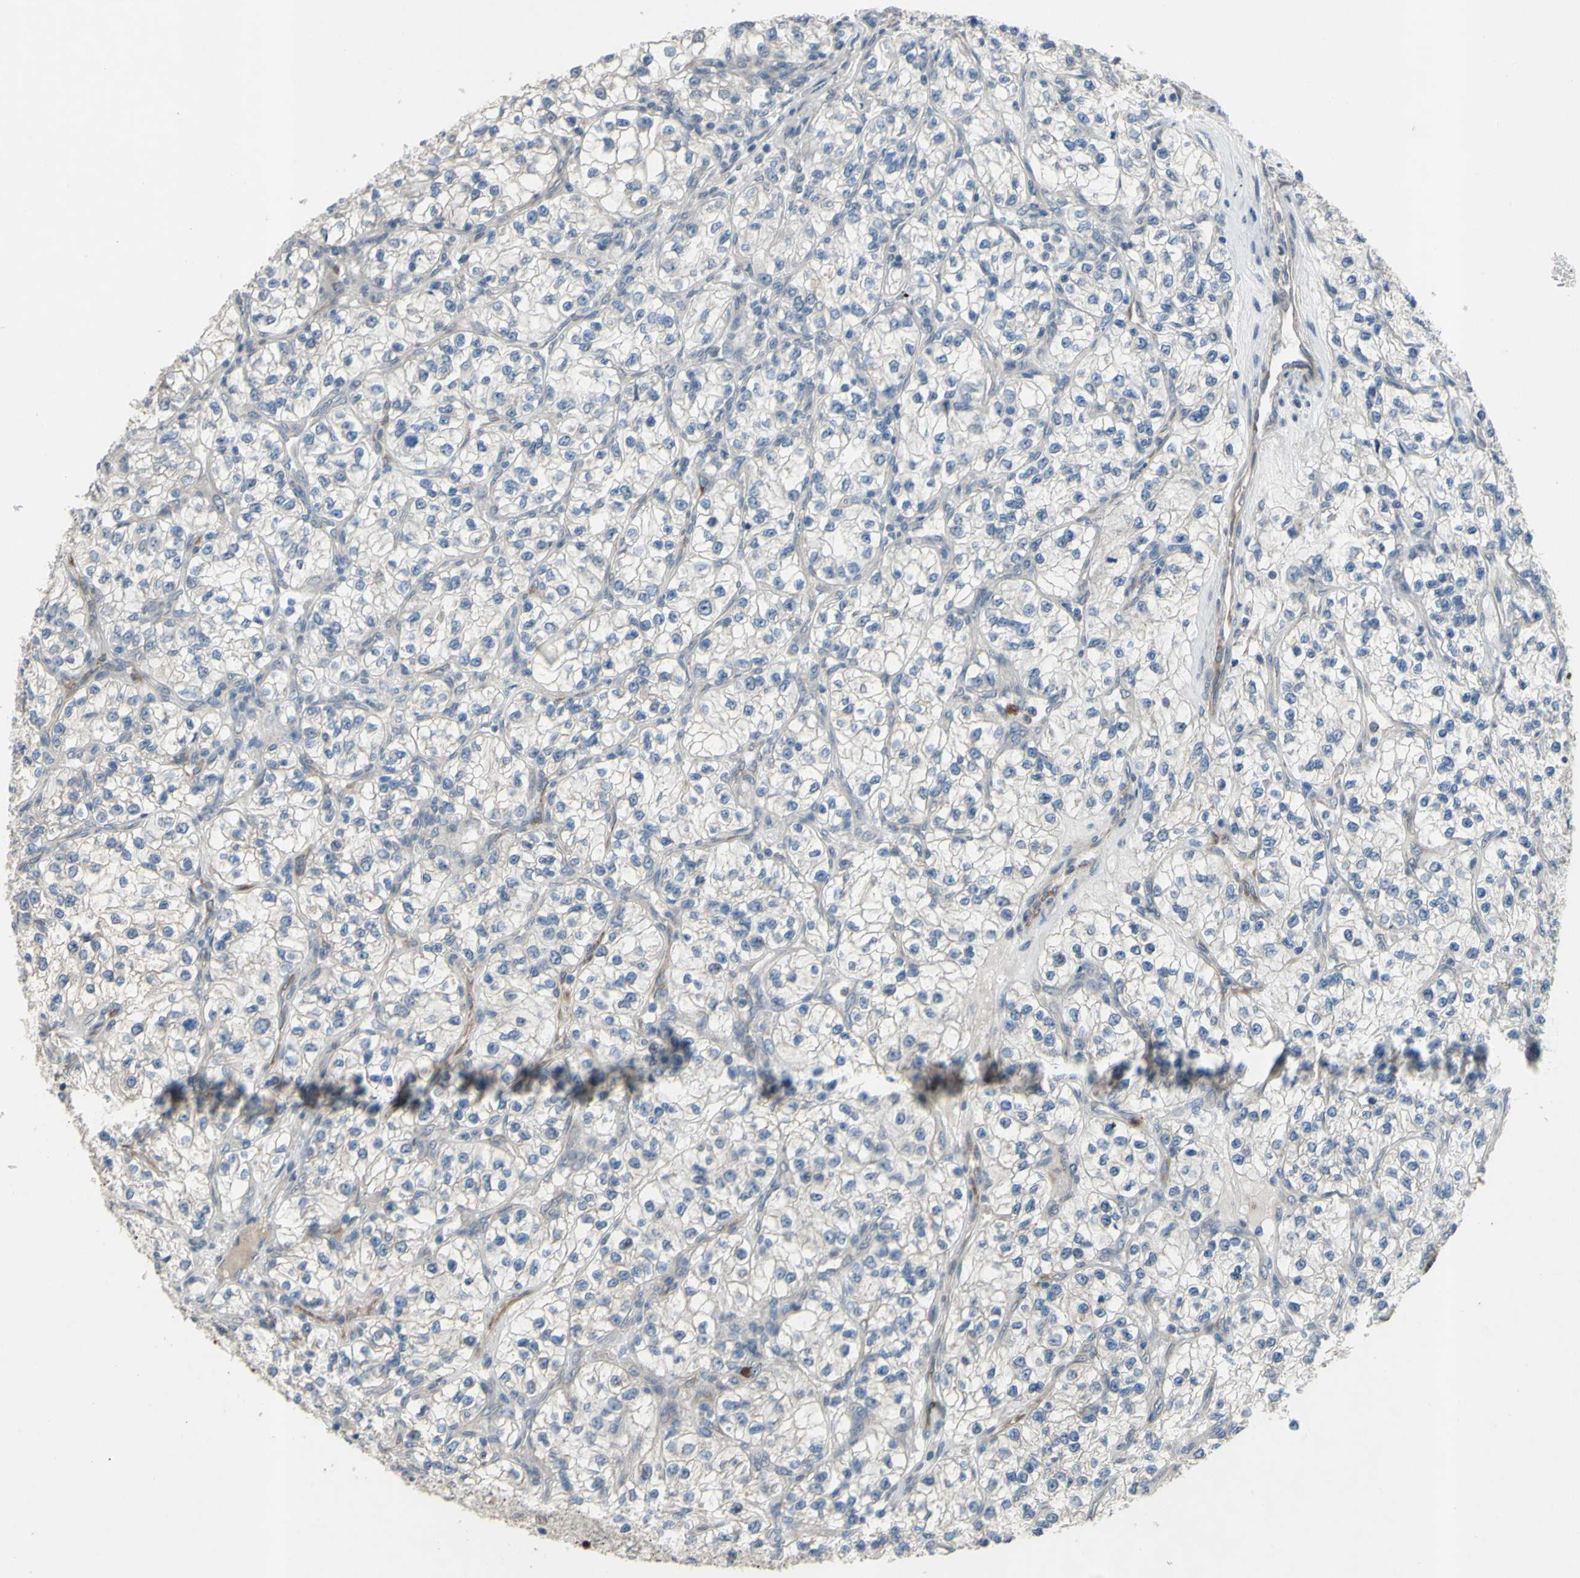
{"staining": {"intensity": "weak", "quantity": ">75%", "location": "cytoplasmic/membranous"}, "tissue": "renal cancer", "cell_type": "Tumor cells", "image_type": "cancer", "snomed": [{"axis": "morphology", "description": "Adenocarcinoma, NOS"}, {"axis": "topography", "description": "Kidney"}], "caption": "This micrograph reveals immunohistochemistry staining of renal adenocarcinoma, with low weak cytoplasmic/membranous expression in approximately >75% of tumor cells.", "gene": "GRAMD2B", "patient": {"sex": "female", "age": 57}}